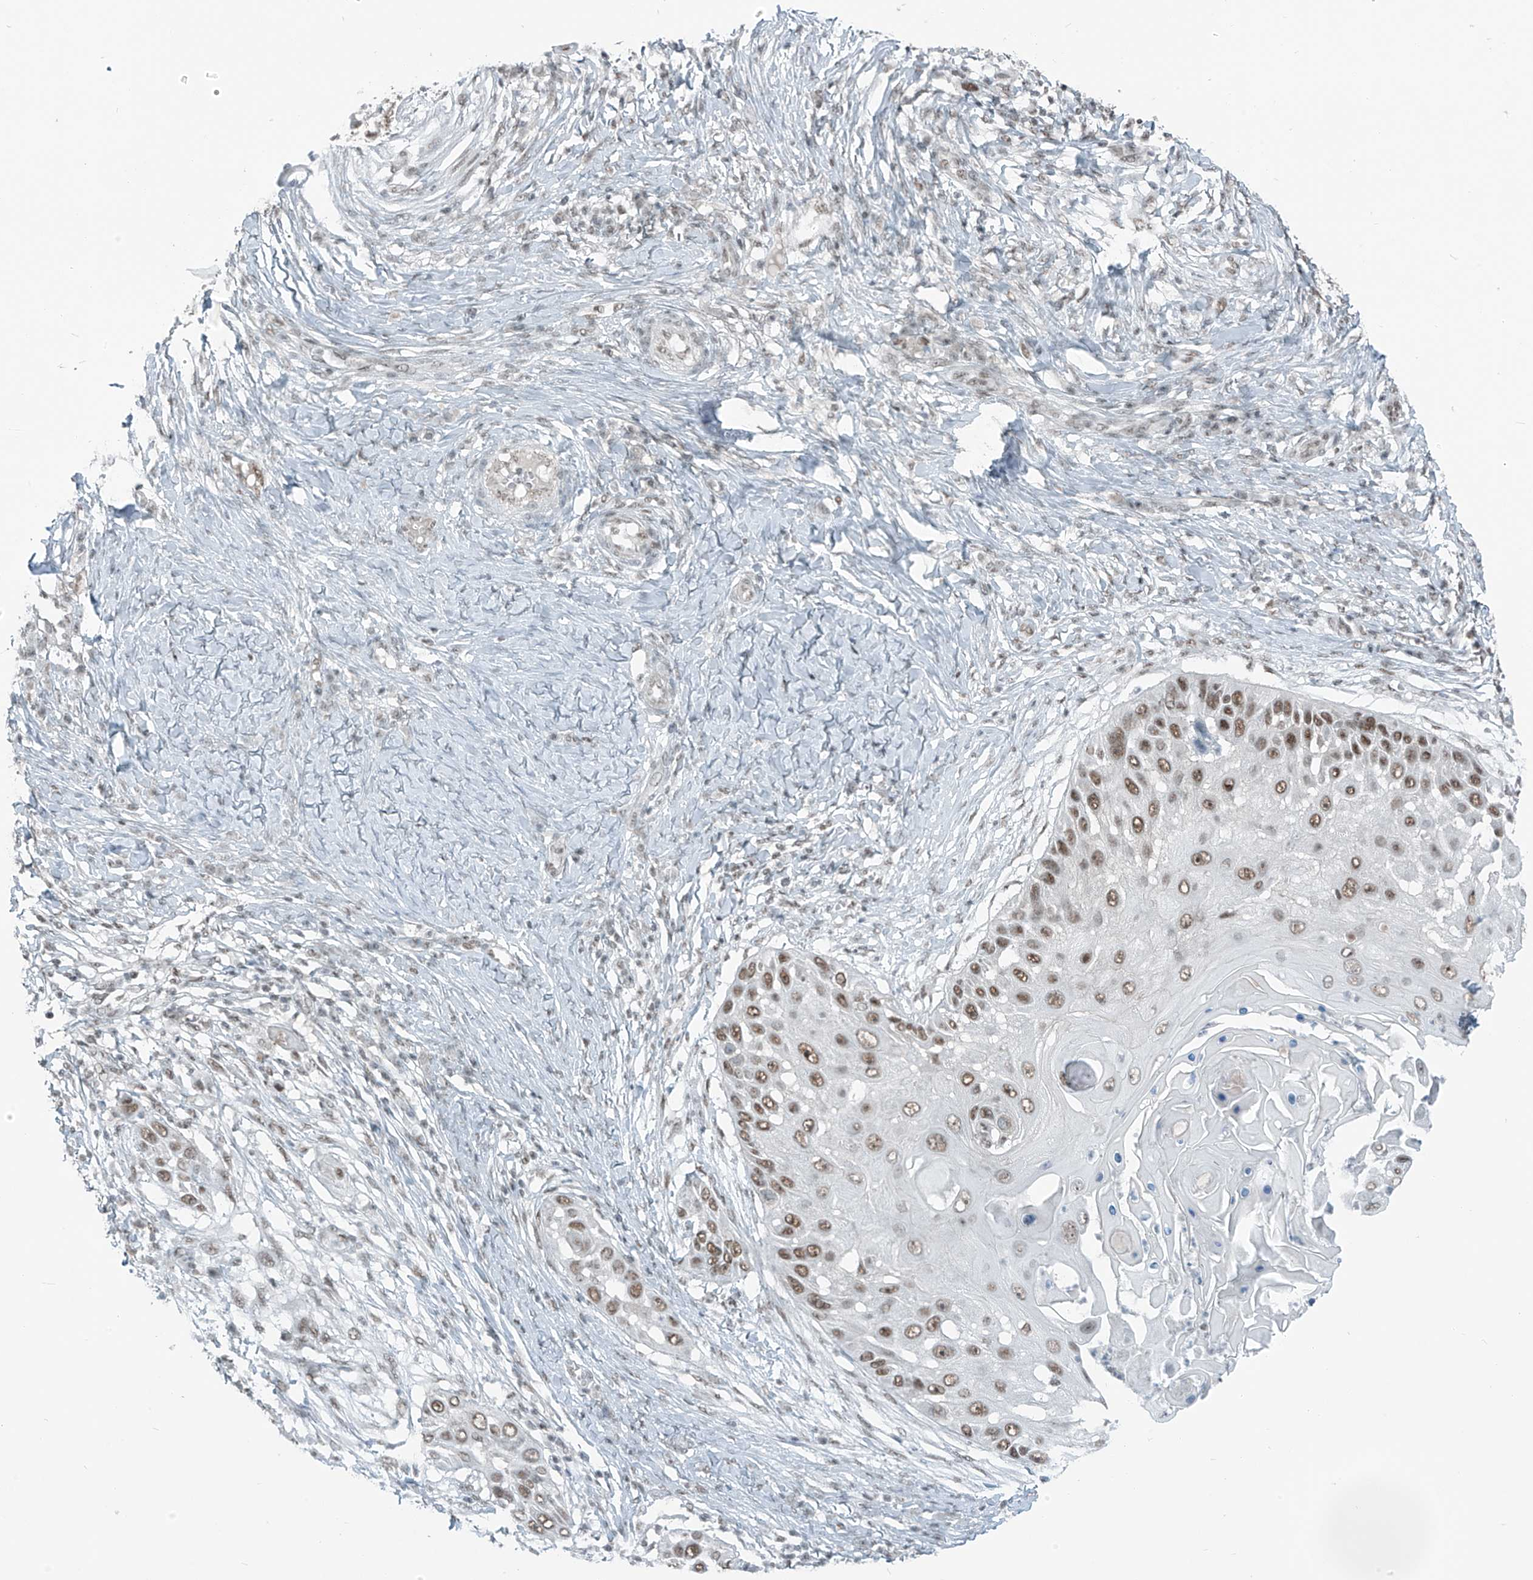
{"staining": {"intensity": "moderate", "quantity": ">75%", "location": "nuclear"}, "tissue": "skin cancer", "cell_type": "Tumor cells", "image_type": "cancer", "snomed": [{"axis": "morphology", "description": "Squamous cell carcinoma, NOS"}, {"axis": "topography", "description": "Skin"}], "caption": "Brown immunohistochemical staining in skin cancer (squamous cell carcinoma) exhibits moderate nuclear expression in approximately >75% of tumor cells.", "gene": "WRNIP1", "patient": {"sex": "female", "age": 44}}